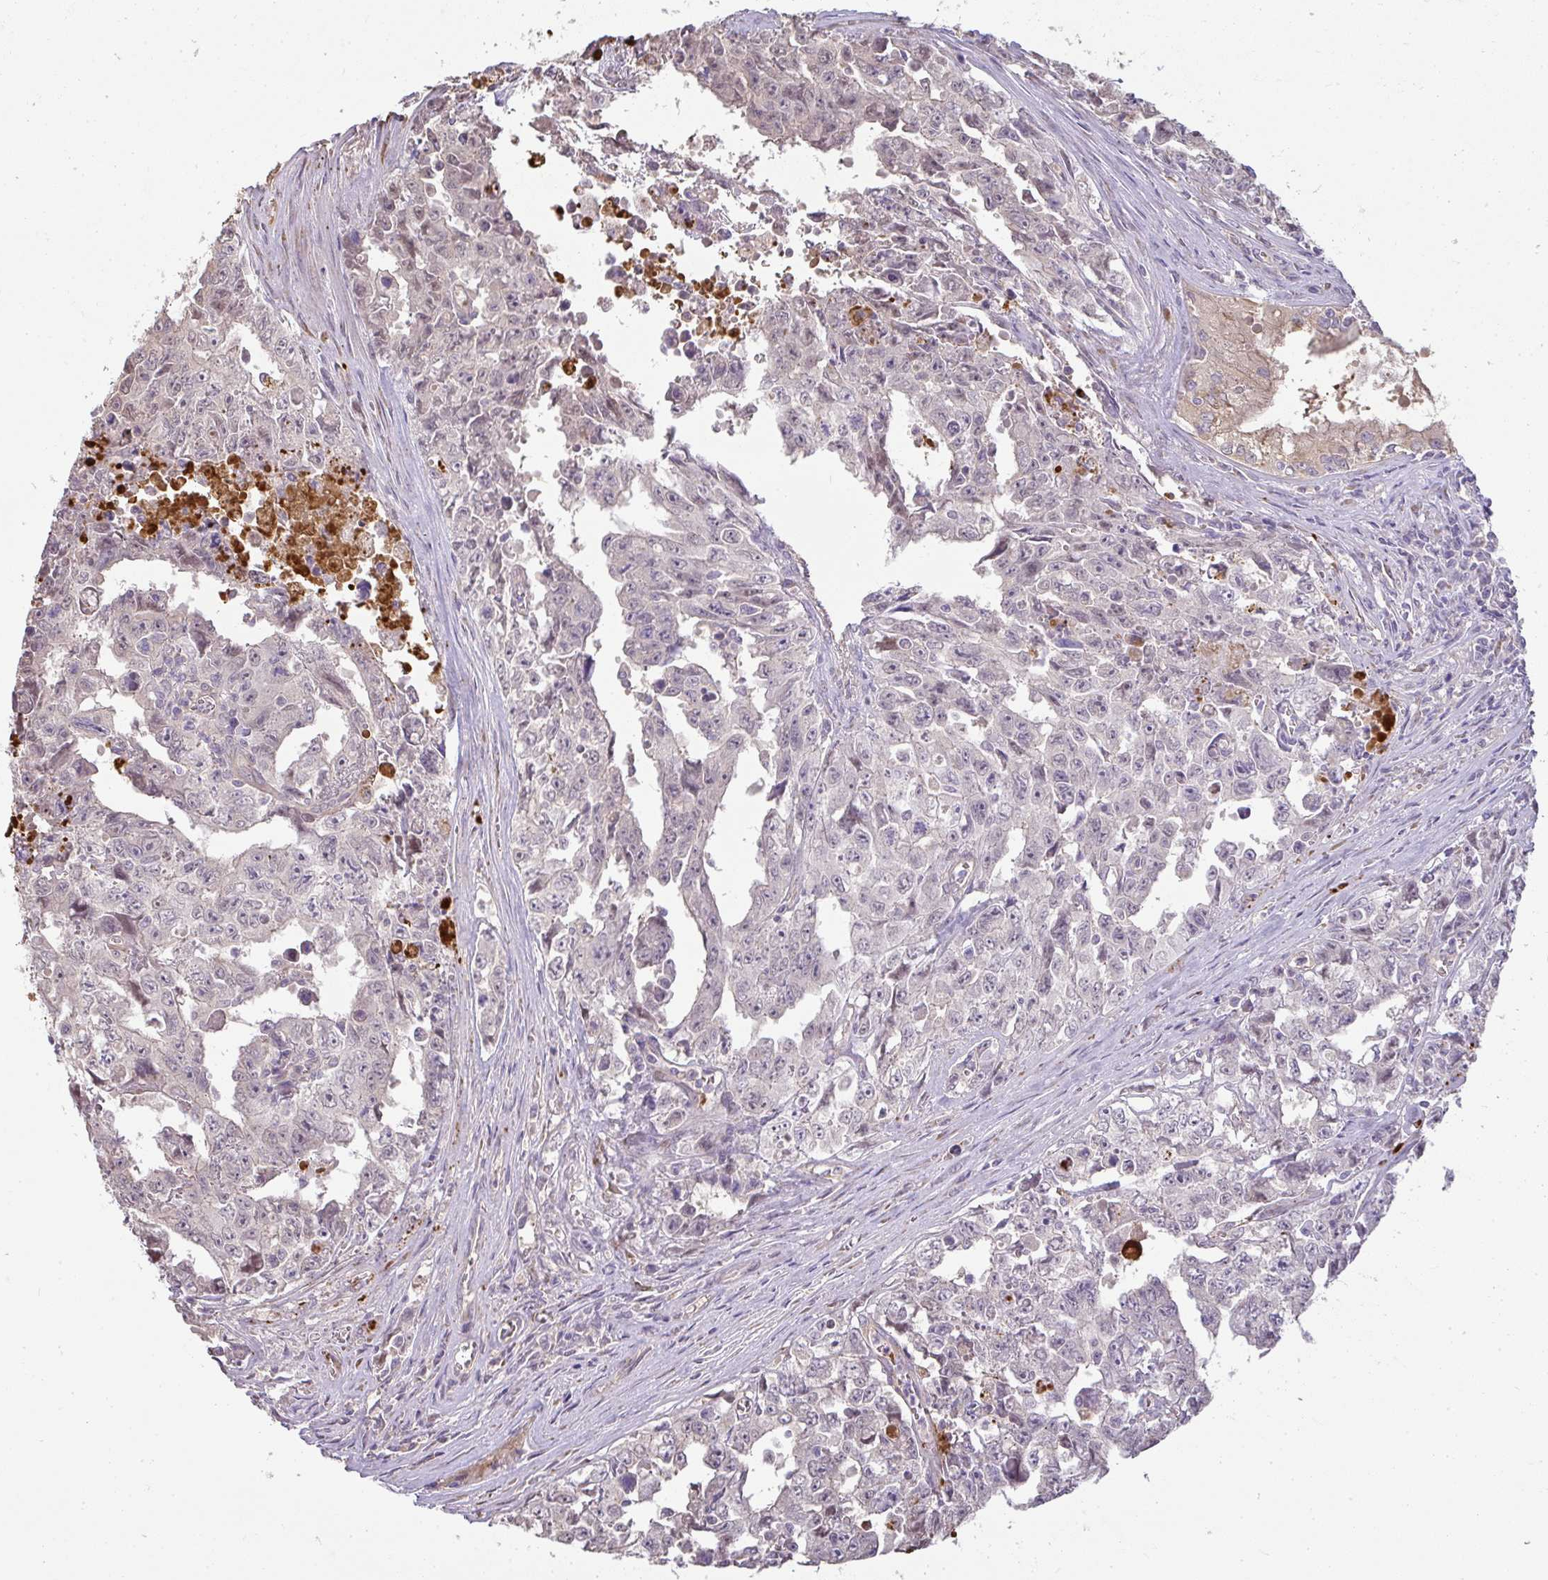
{"staining": {"intensity": "weak", "quantity": "<25%", "location": "nuclear"}, "tissue": "testis cancer", "cell_type": "Tumor cells", "image_type": "cancer", "snomed": [{"axis": "morphology", "description": "Carcinoma, Embryonal, NOS"}, {"axis": "topography", "description": "Testis"}], "caption": "Micrograph shows no protein staining in tumor cells of testis cancer (embryonal carcinoma) tissue.", "gene": "BRINP3", "patient": {"sex": "male", "age": 24}}